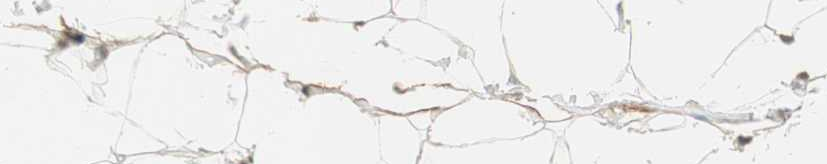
{"staining": {"intensity": "weak", "quantity": ">75%", "location": "cytoplasmic/membranous"}, "tissue": "adipose tissue", "cell_type": "Adipocytes", "image_type": "normal", "snomed": [{"axis": "morphology", "description": "Normal tissue, NOS"}, {"axis": "topography", "description": "Soft tissue"}], "caption": "DAB (3,3'-diaminobenzidine) immunohistochemical staining of unremarkable human adipose tissue shows weak cytoplasmic/membranous protein expression in approximately >75% of adipocytes.", "gene": "PRELID1", "patient": {"sex": "male", "age": 26}}